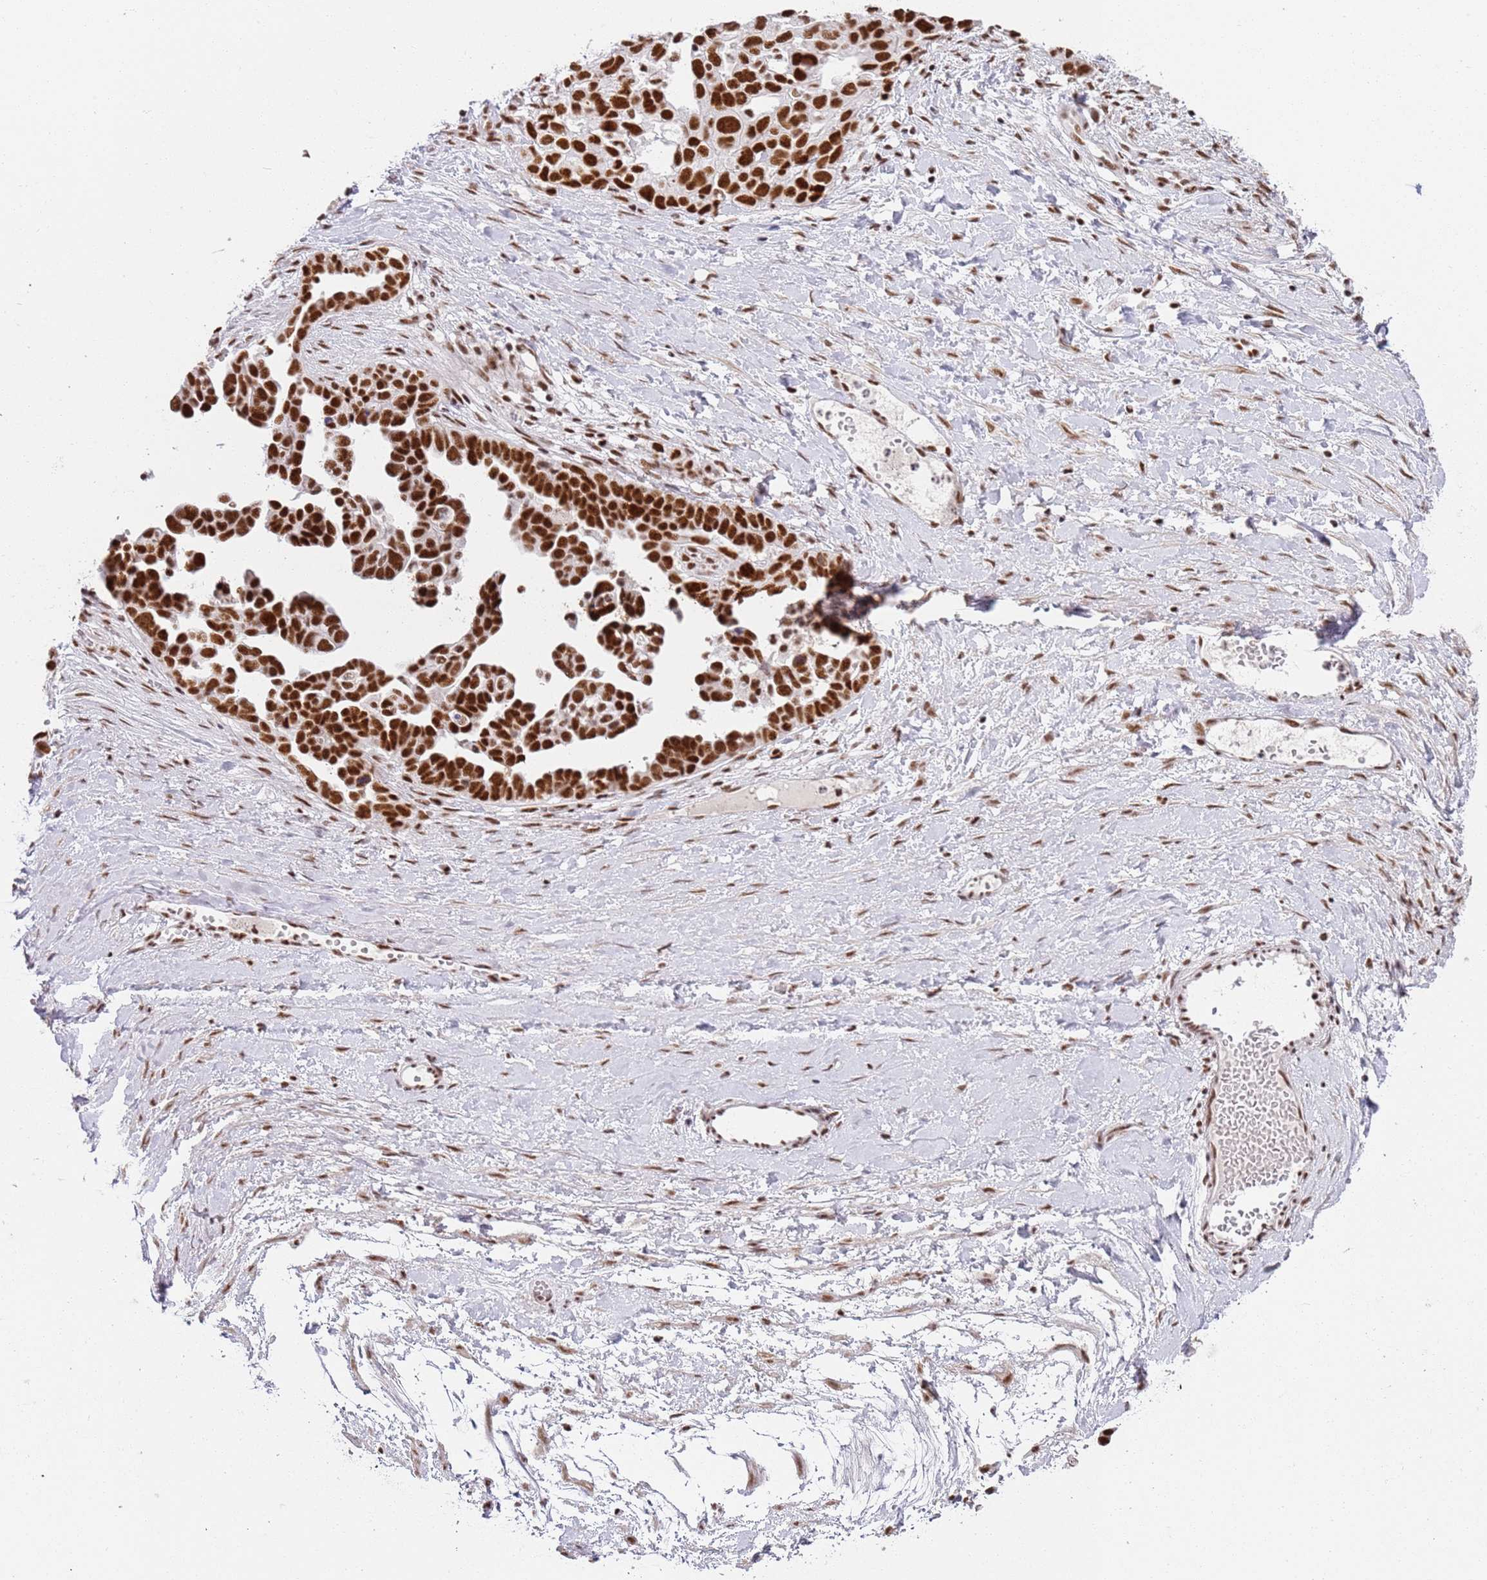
{"staining": {"intensity": "strong", "quantity": ">75%", "location": "nuclear"}, "tissue": "ovarian cancer", "cell_type": "Tumor cells", "image_type": "cancer", "snomed": [{"axis": "morphology", "description": "Cystadenocarcinoma, serous, NOS"}, {"axis": "topography", "description": "Ovary"}], "caption": "The immunohistochemical stain highlights strong nuclear expression in tumor cells of ovarian cancer tissue.", "gene": "AKAP8L", "patient": {"sex": "female", "age": 54}}